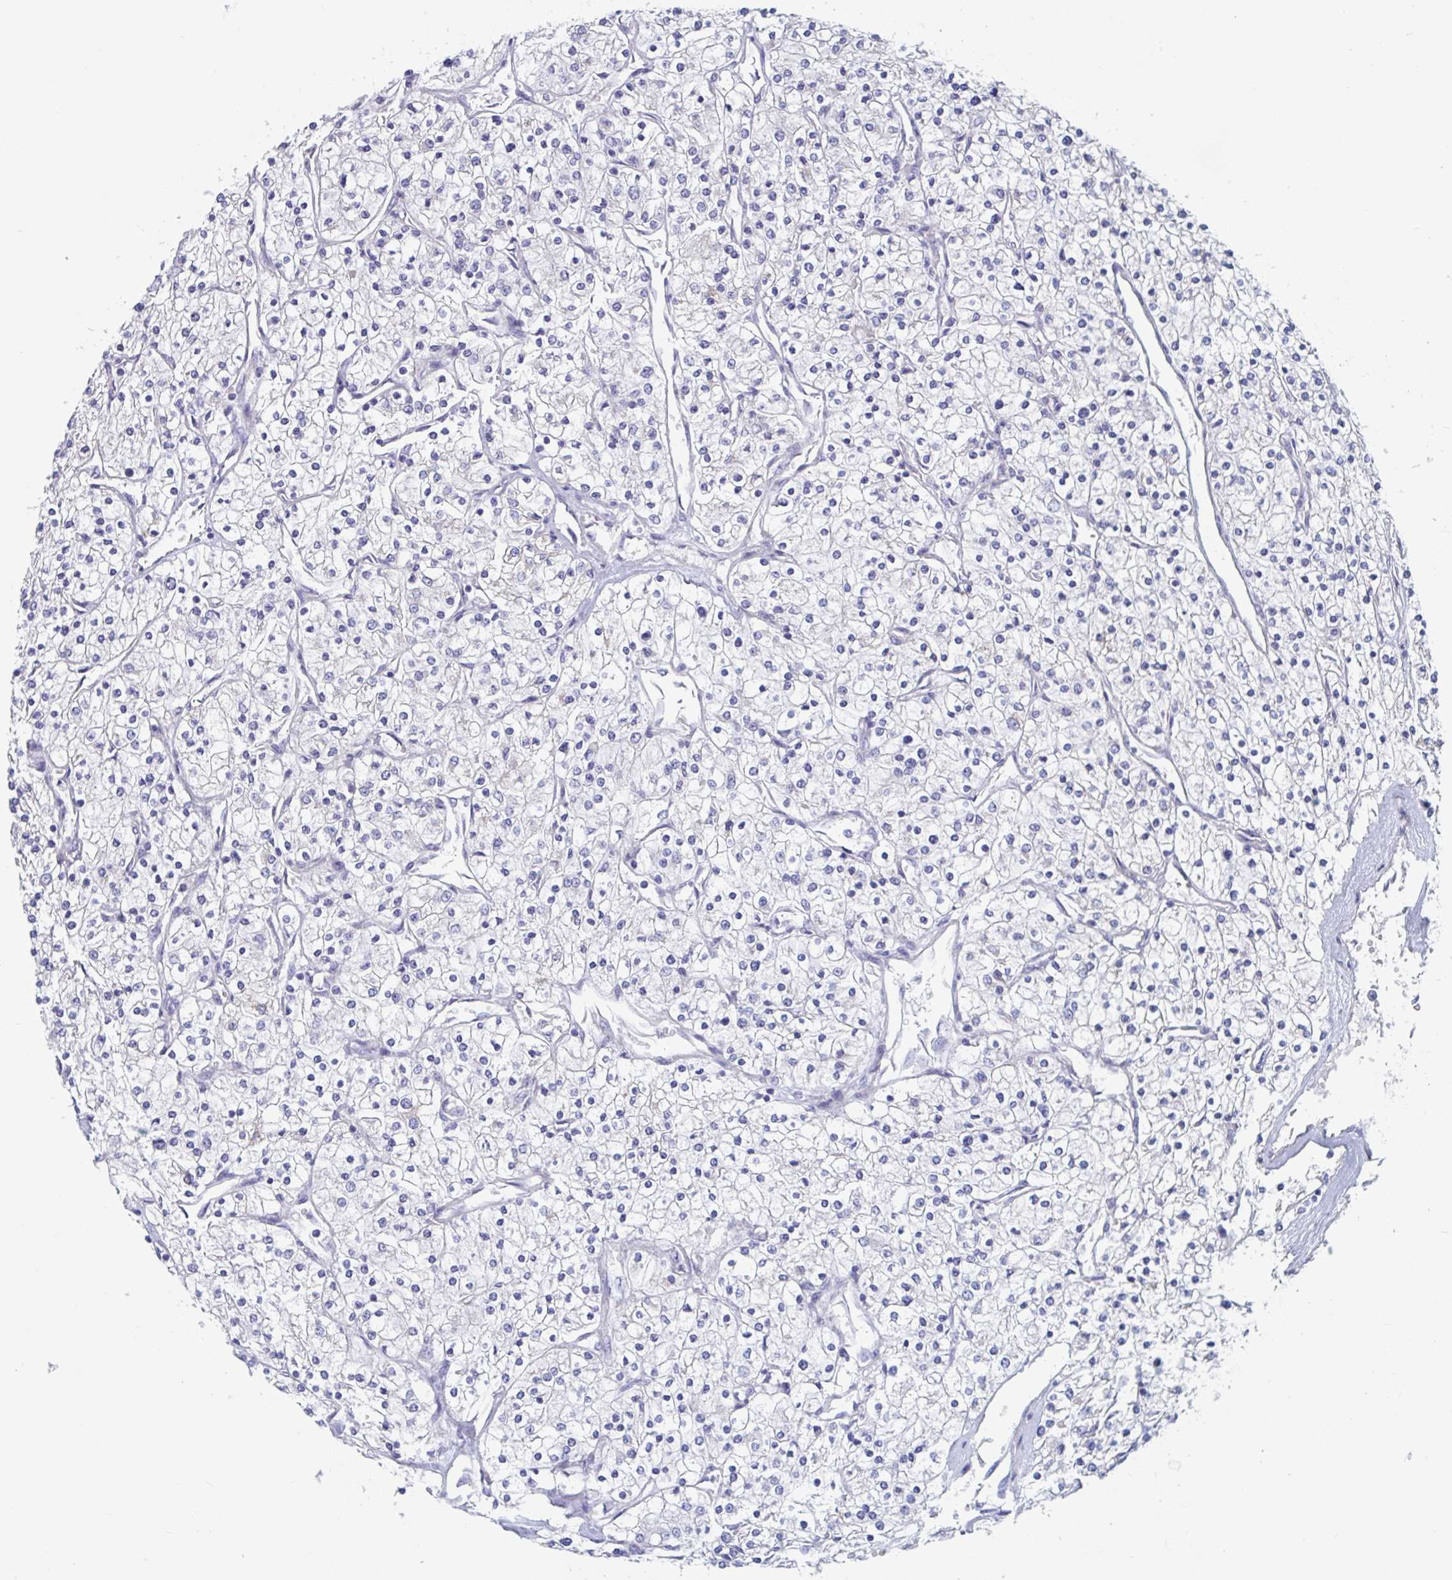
{"staining": {"intensity": "negative", "quantity": "none", "location": "none"}, "tissue": "renal cancer", "cell_type": "Tumor cells", "image_type": "cancer", "snomed": [{"axis": "morphology", "description": "Adenocarcinoma, NOS"}, {"axis": "topography", "description": "Kidney"}], "caption": "IHC of human renal cancer (adenocarcinoma) exhibits no positivity in tumor cells.", "gene": "MRPL53", "patient": {"sex": "male", "age": 80}}